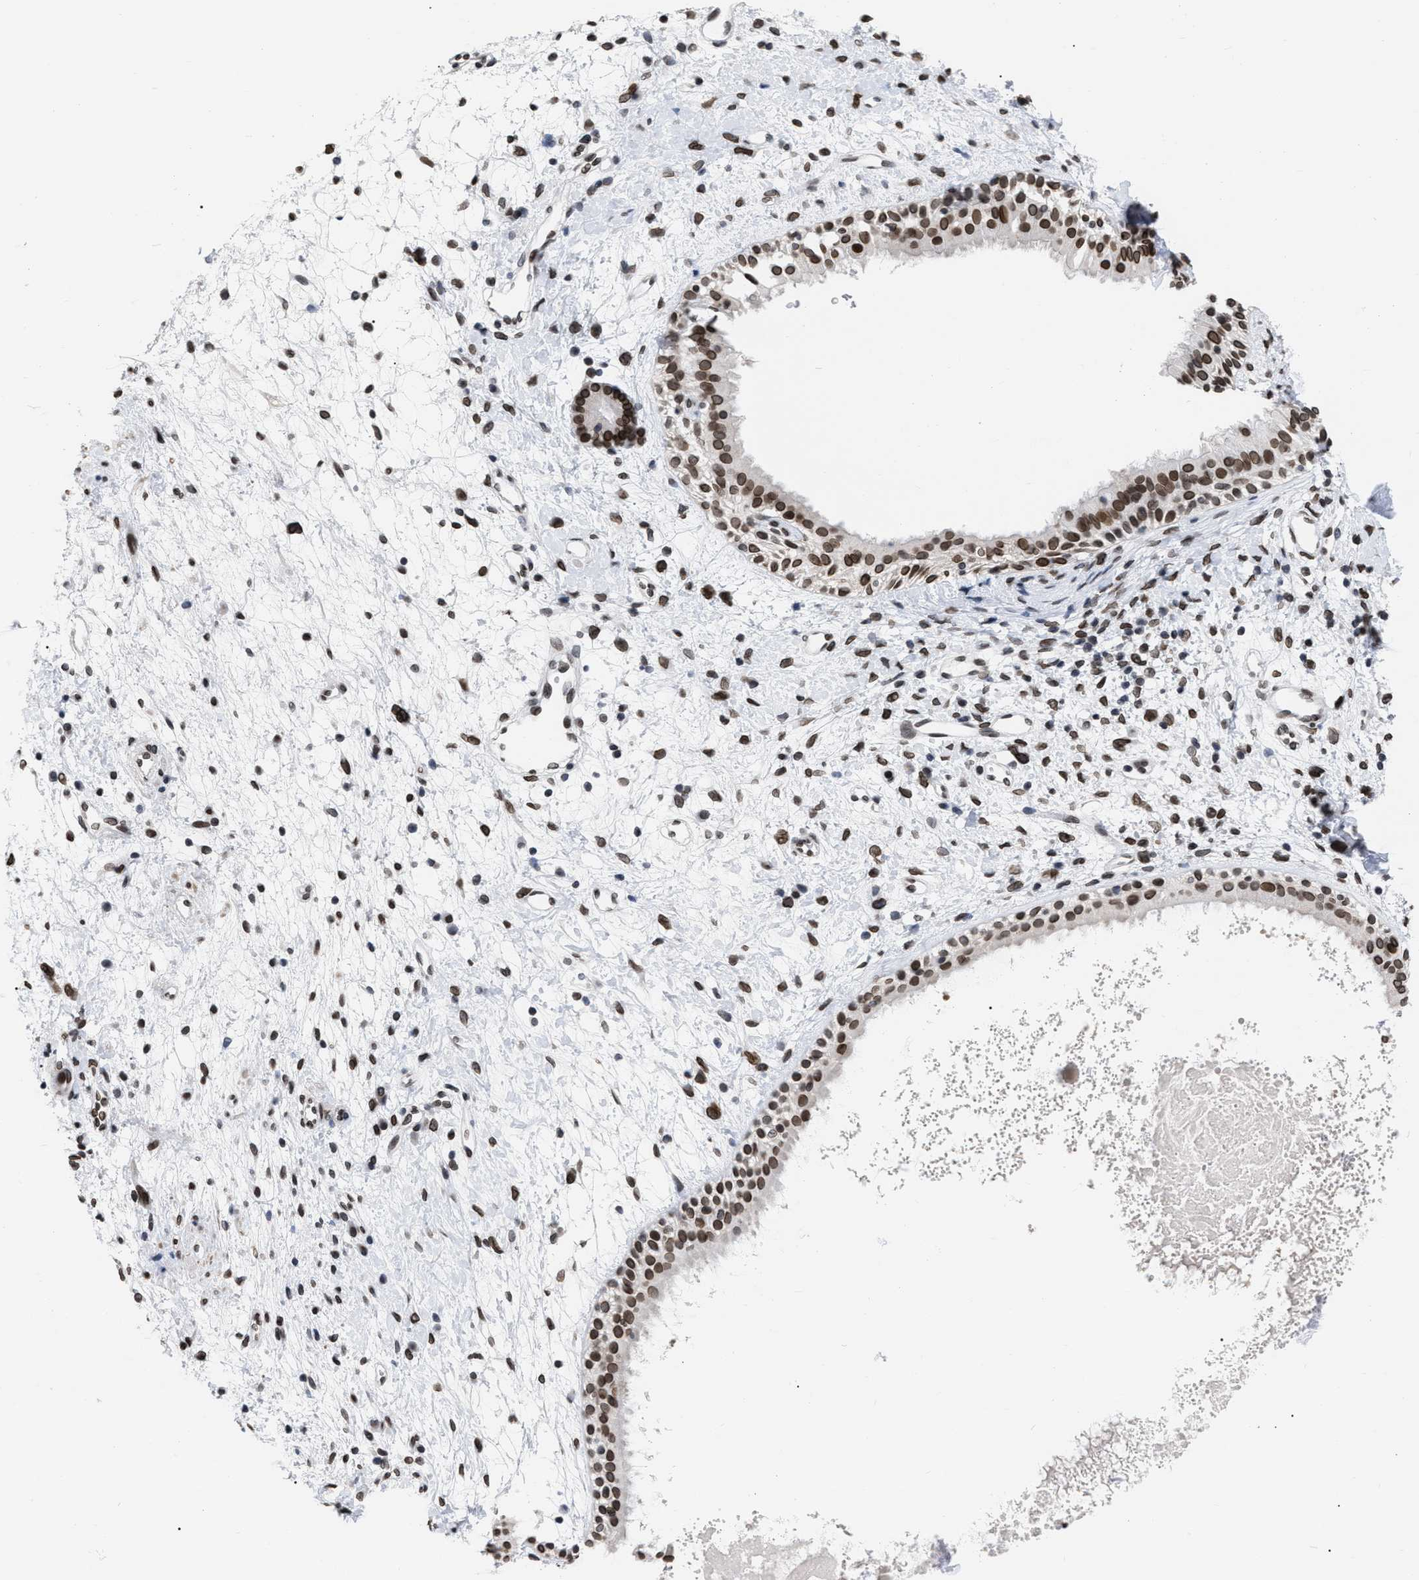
{"staining": {"intensity": "strong", "quantity": ">75%", "location": "cytoplasmic/membranous,nuclear"}, "tissue": "nasopharynx", "cell_type": "Respiratory epithelial cells", "image_type": "normal", "snomed": [{"axis": "morphology", "description": "Normal tissue, NOS"}, {"axis": "topography", "description": "Nasopharynx"}], "caption": "Nasopharynx stained for a protein (brown) reveals strong cytoplasmic/membranous,nuclear positive positivity in about >75% of respiratory epithelial cells.", "gene": "TPR", "patient": {"sex": "male", "age": 22}}